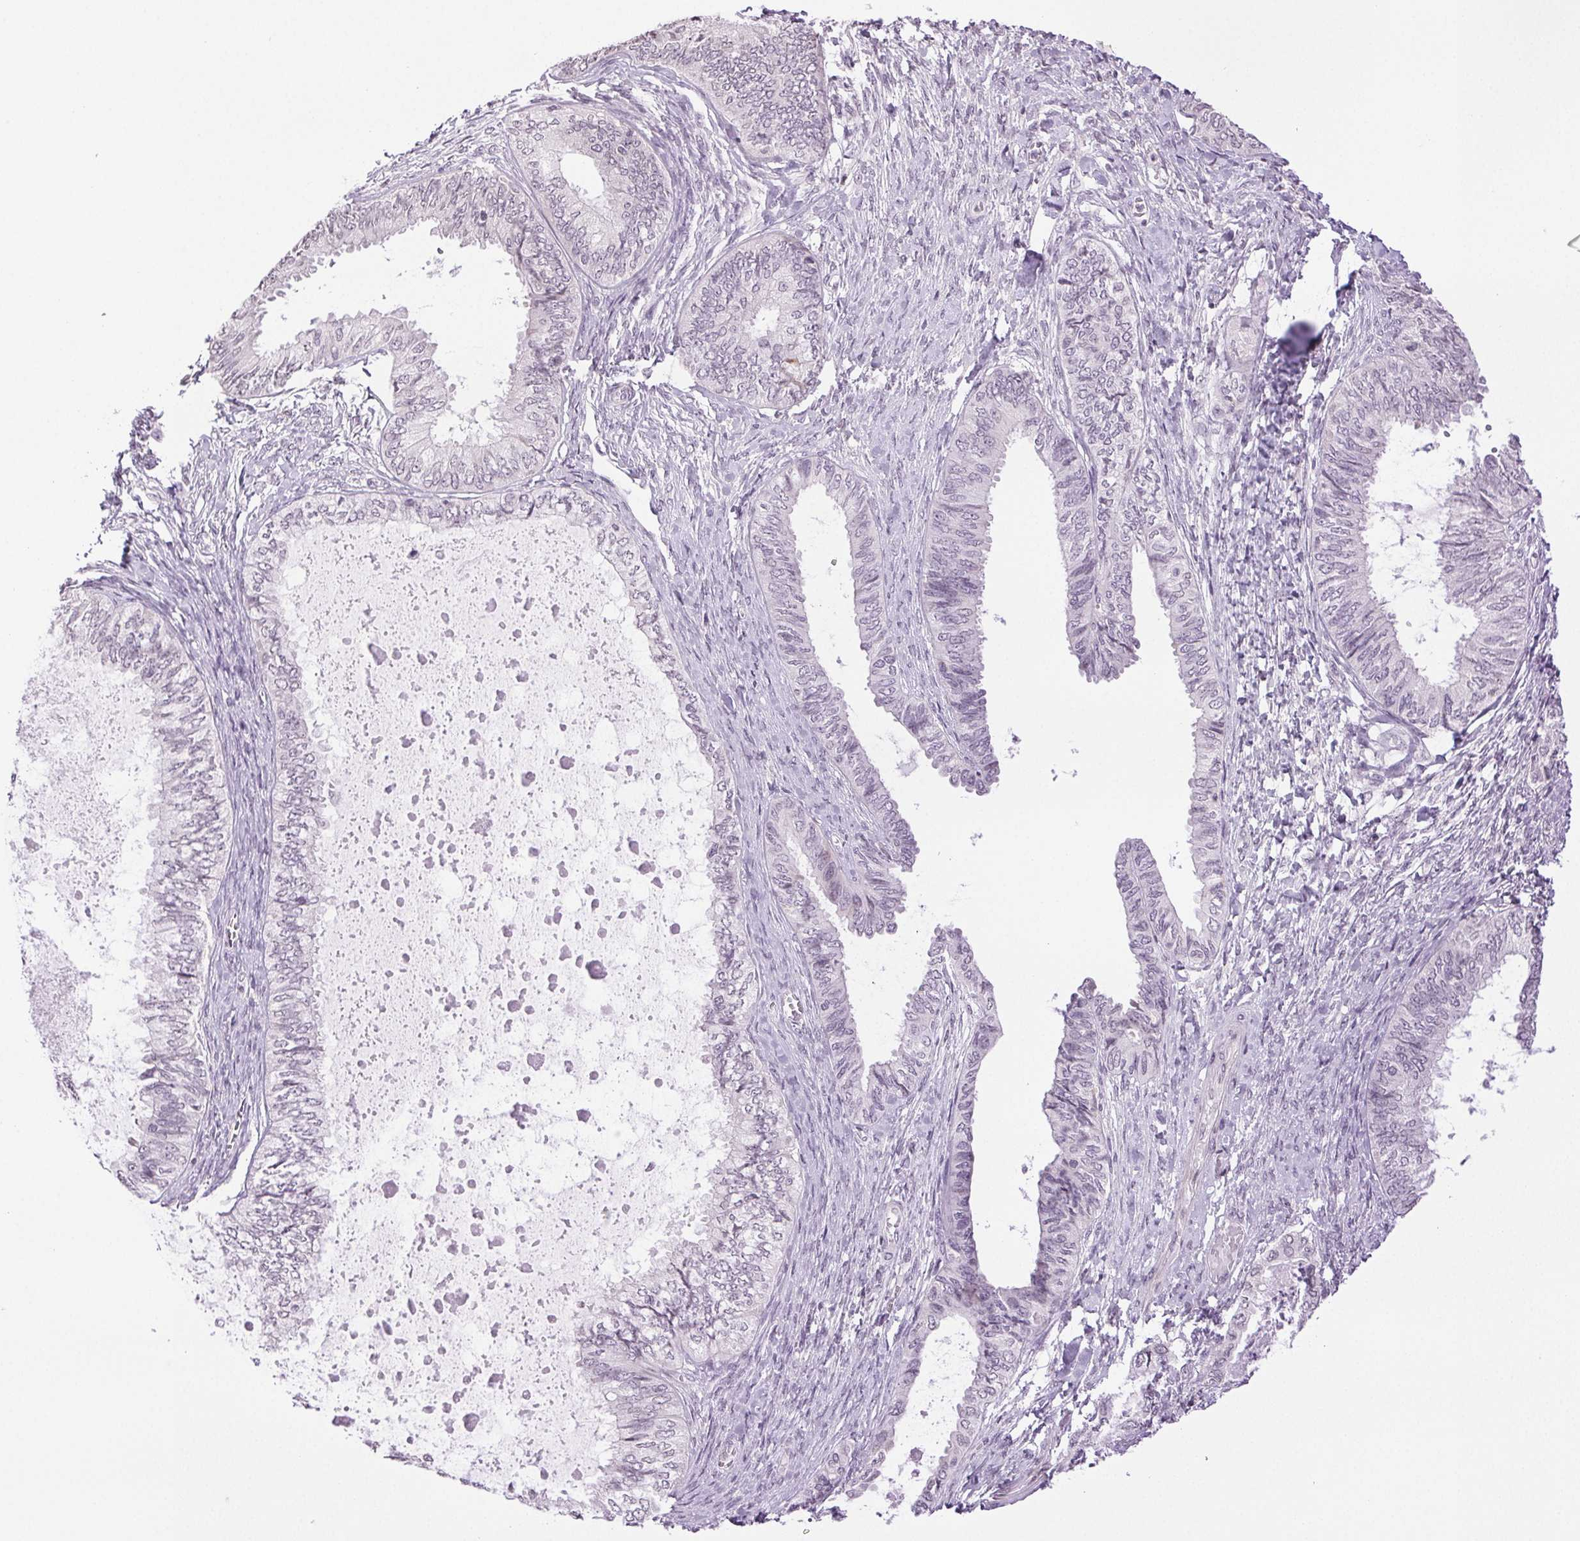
{"staining": {"intensity": "negative", "quantity": "none", "location": "none"}, "tissue": "ovarian cancer", "cell_type": "Tumor cells", "image_type": "cancer", "snomed": [{"axis": "morphology", "description": "Carcinoma, endometroid"}, {"axis": "topography", "description": "Ovary"}], "caption": "The micrograph displays no significant positivity in tumor cells of endometroid carcinoma (ovarian). (IHC, brightfield microscopy, high magnification).", "gene": "TNNT3", "patient": {"sex": "female", "age": 70}}